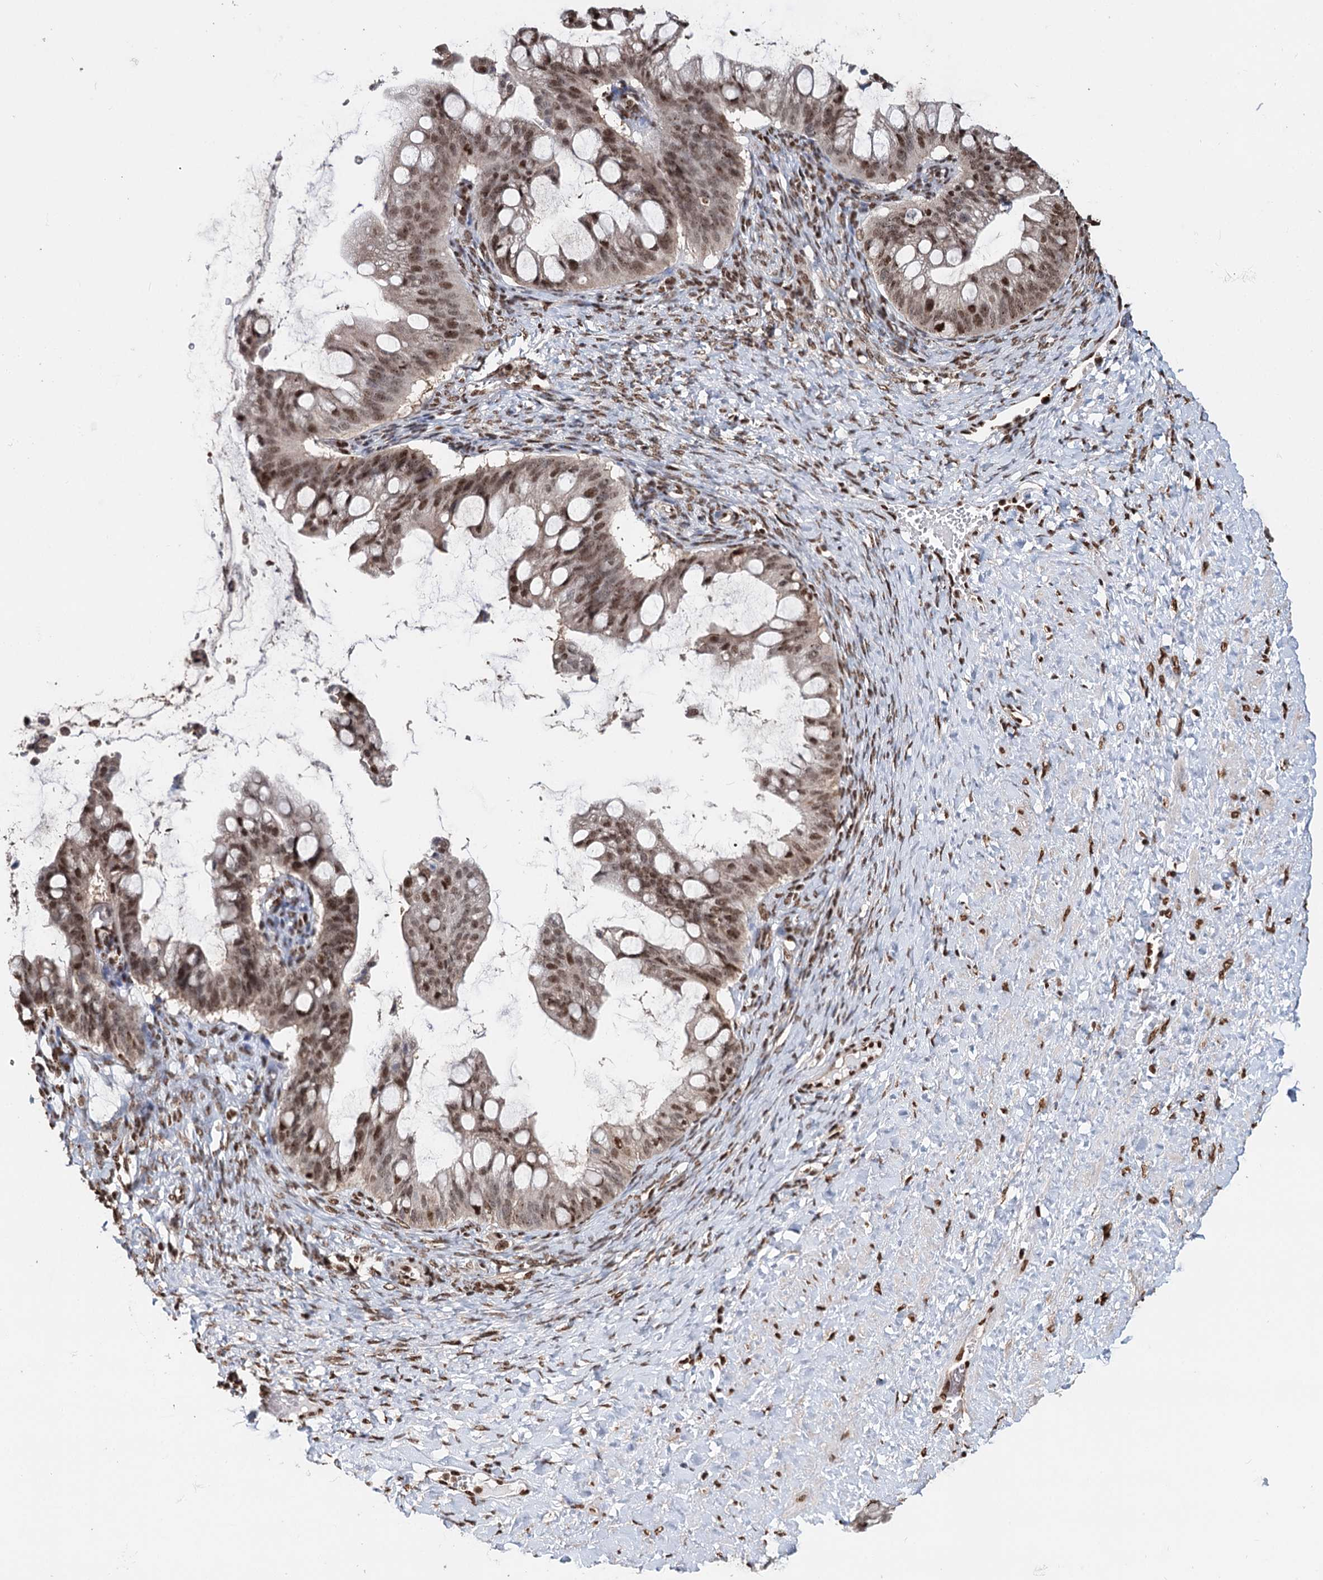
{"staining": {"intensity": "moderate", "quantity": "25%-75%", "location": "nuclear"}, "tissue": "ovarian cancer", "cell_type": "Tumor cells", "image_type": "cancer", "snomed": [{"axis": "morphology", "description": "Cystadenocarcinoma, mucinous, NOS"}, {"axis": "topography", "description": "Ovary"}], "caption": "Human ovarian cancer (mucinous cystadenocarcinoma) stained with a protein marker displays moderate staining in tumor cells.", "gene": "RPS27A", "patient": {"sex": "female", "age": 73}}